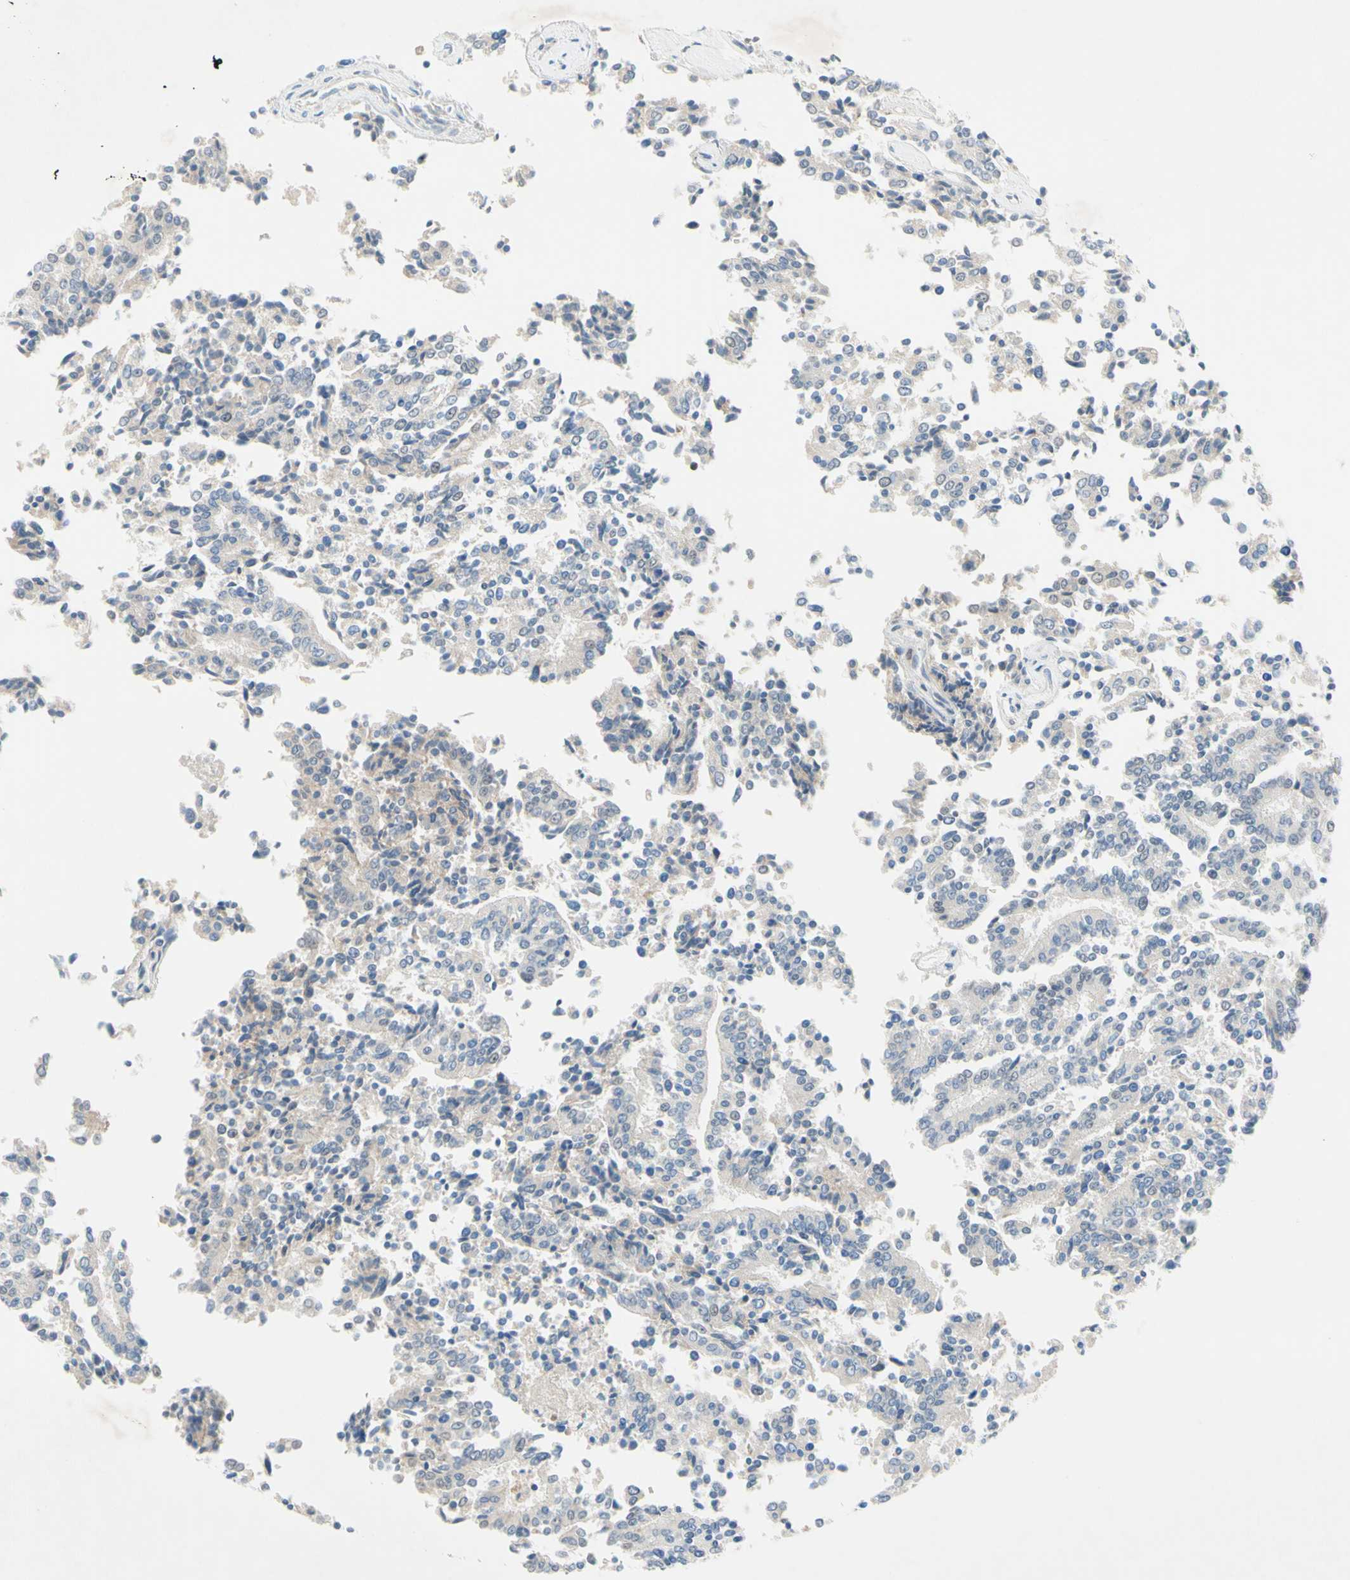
{"staining": {"intensity": "weak", "quantity": ">75%", "location": "cytoplasmic/membranous"}, "tissue": "prostate cancer", "cell_type": "Tumor cells", "image_type": "cancer", "snomed": [{"axis": "morphology", "description": "Normal tissue, NOS"}, {"axis": "morphology", "description": "Adenocarcinoma, High grade"}, {"axis": "topography", "description": "Prostate"}, {"axis": "topography", "description": "Seminal veicle"}], "caption": "A histopathology image of prostate cancer (high-grade adenocarcinoma) stained for a protein displays weak cytoplasmic/membranous brown staining in tumor cells.", "gene": "MFF", "patient": {"sex": "male", "age": 55}}